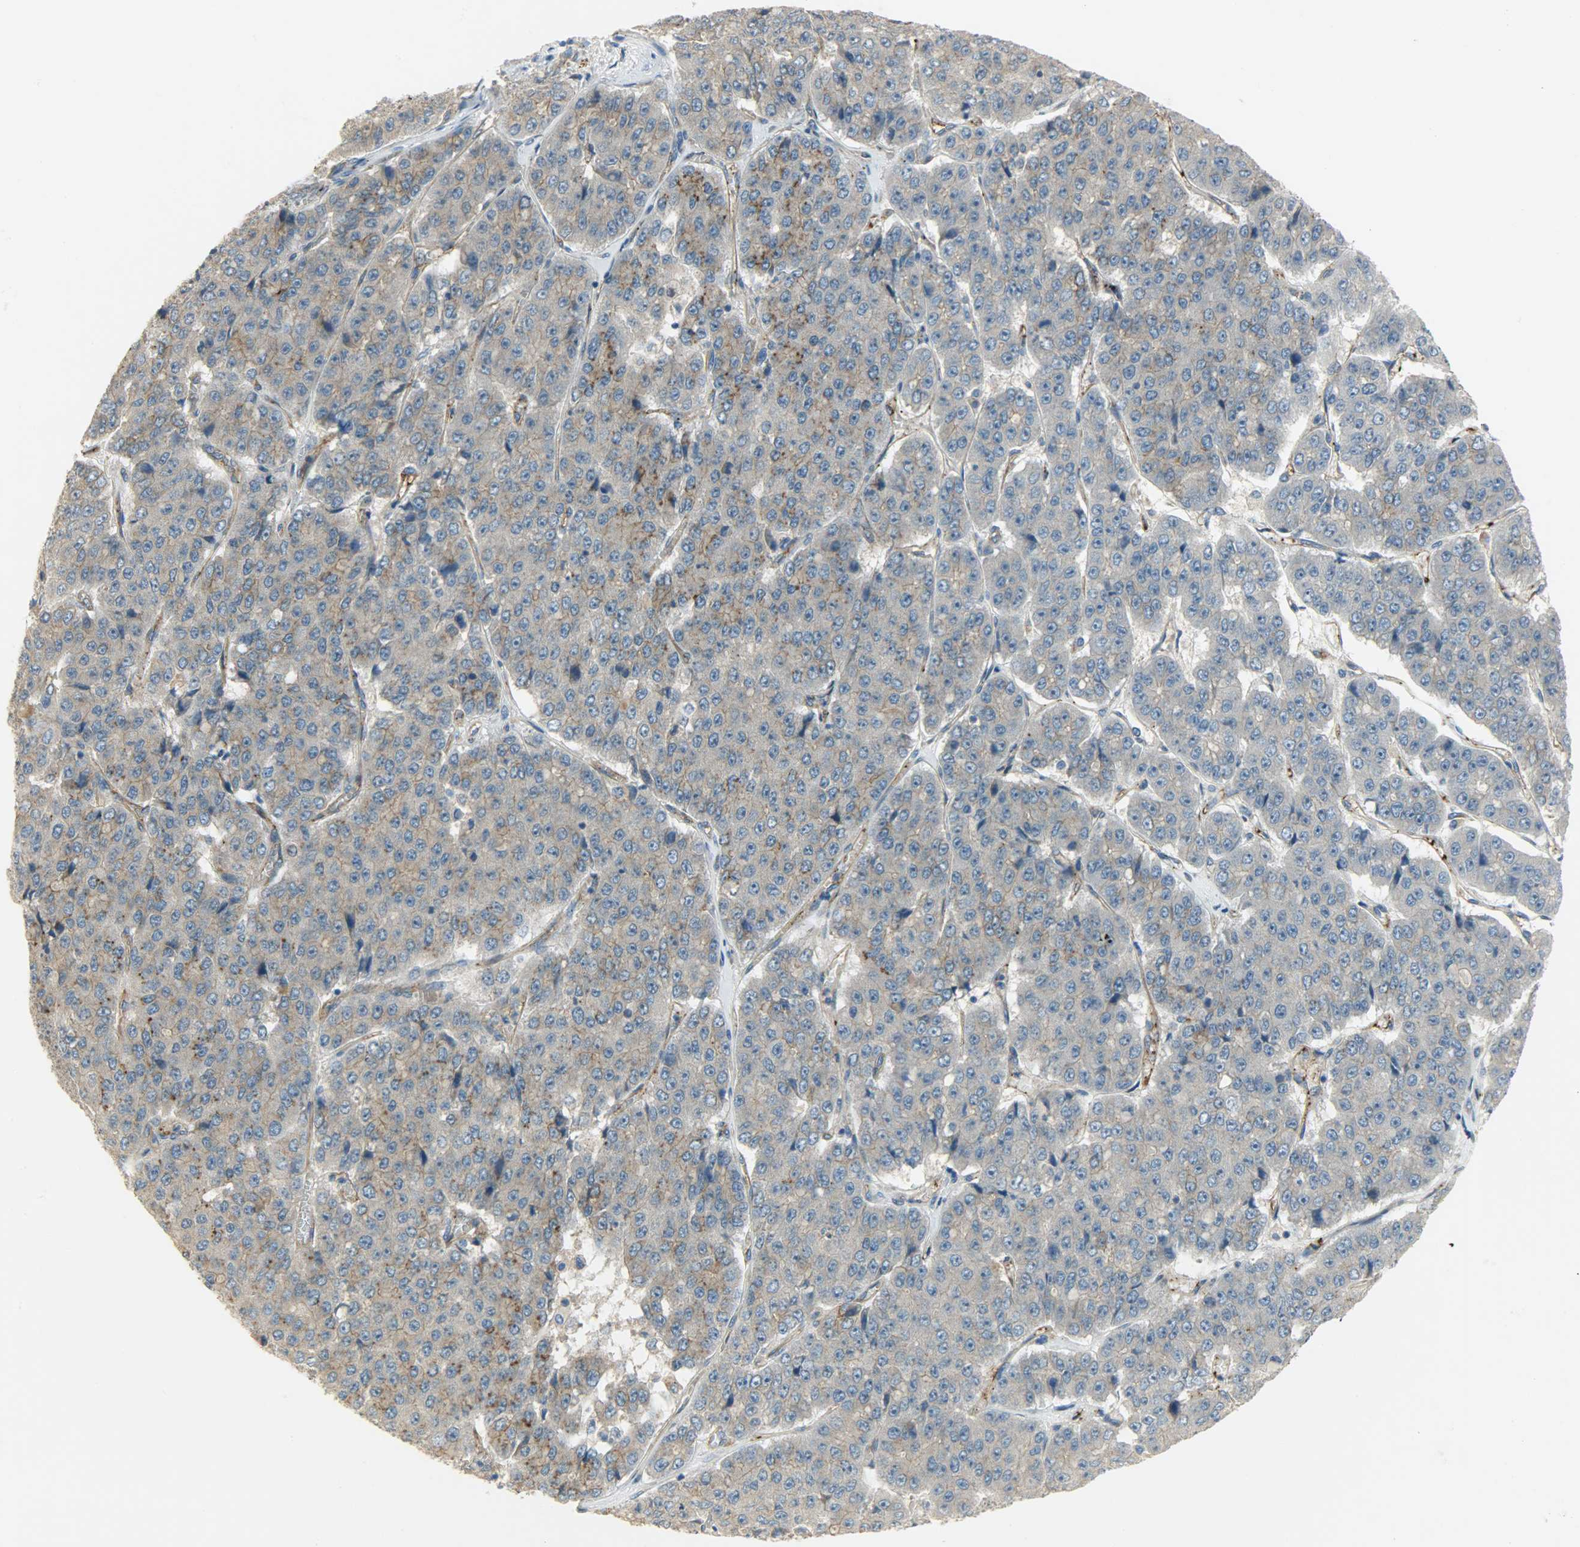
{"staining": {"intensity": "weak", "quantity": ">75%", "location": "cytoplasmic/membranous"}, "tissue": "pancreatic cancer", "cell_type": "Tumor cells", "image_type": "cancer", "snomed": [{"axis": "morphology", "description": "Adenocarcinoma, NOS"}, {"axis": "topography", "description": "Pancreas"}], "caption": "Approximately >75% of tumor cells in pancreatic cancer (adenocarcinoma) display weak cytoplasmic/membranous protein positivity as visualized by brown immunohistochemical staining.", "gene": "KIAA1217", "patient": {"sex": "male", "age": 50}}